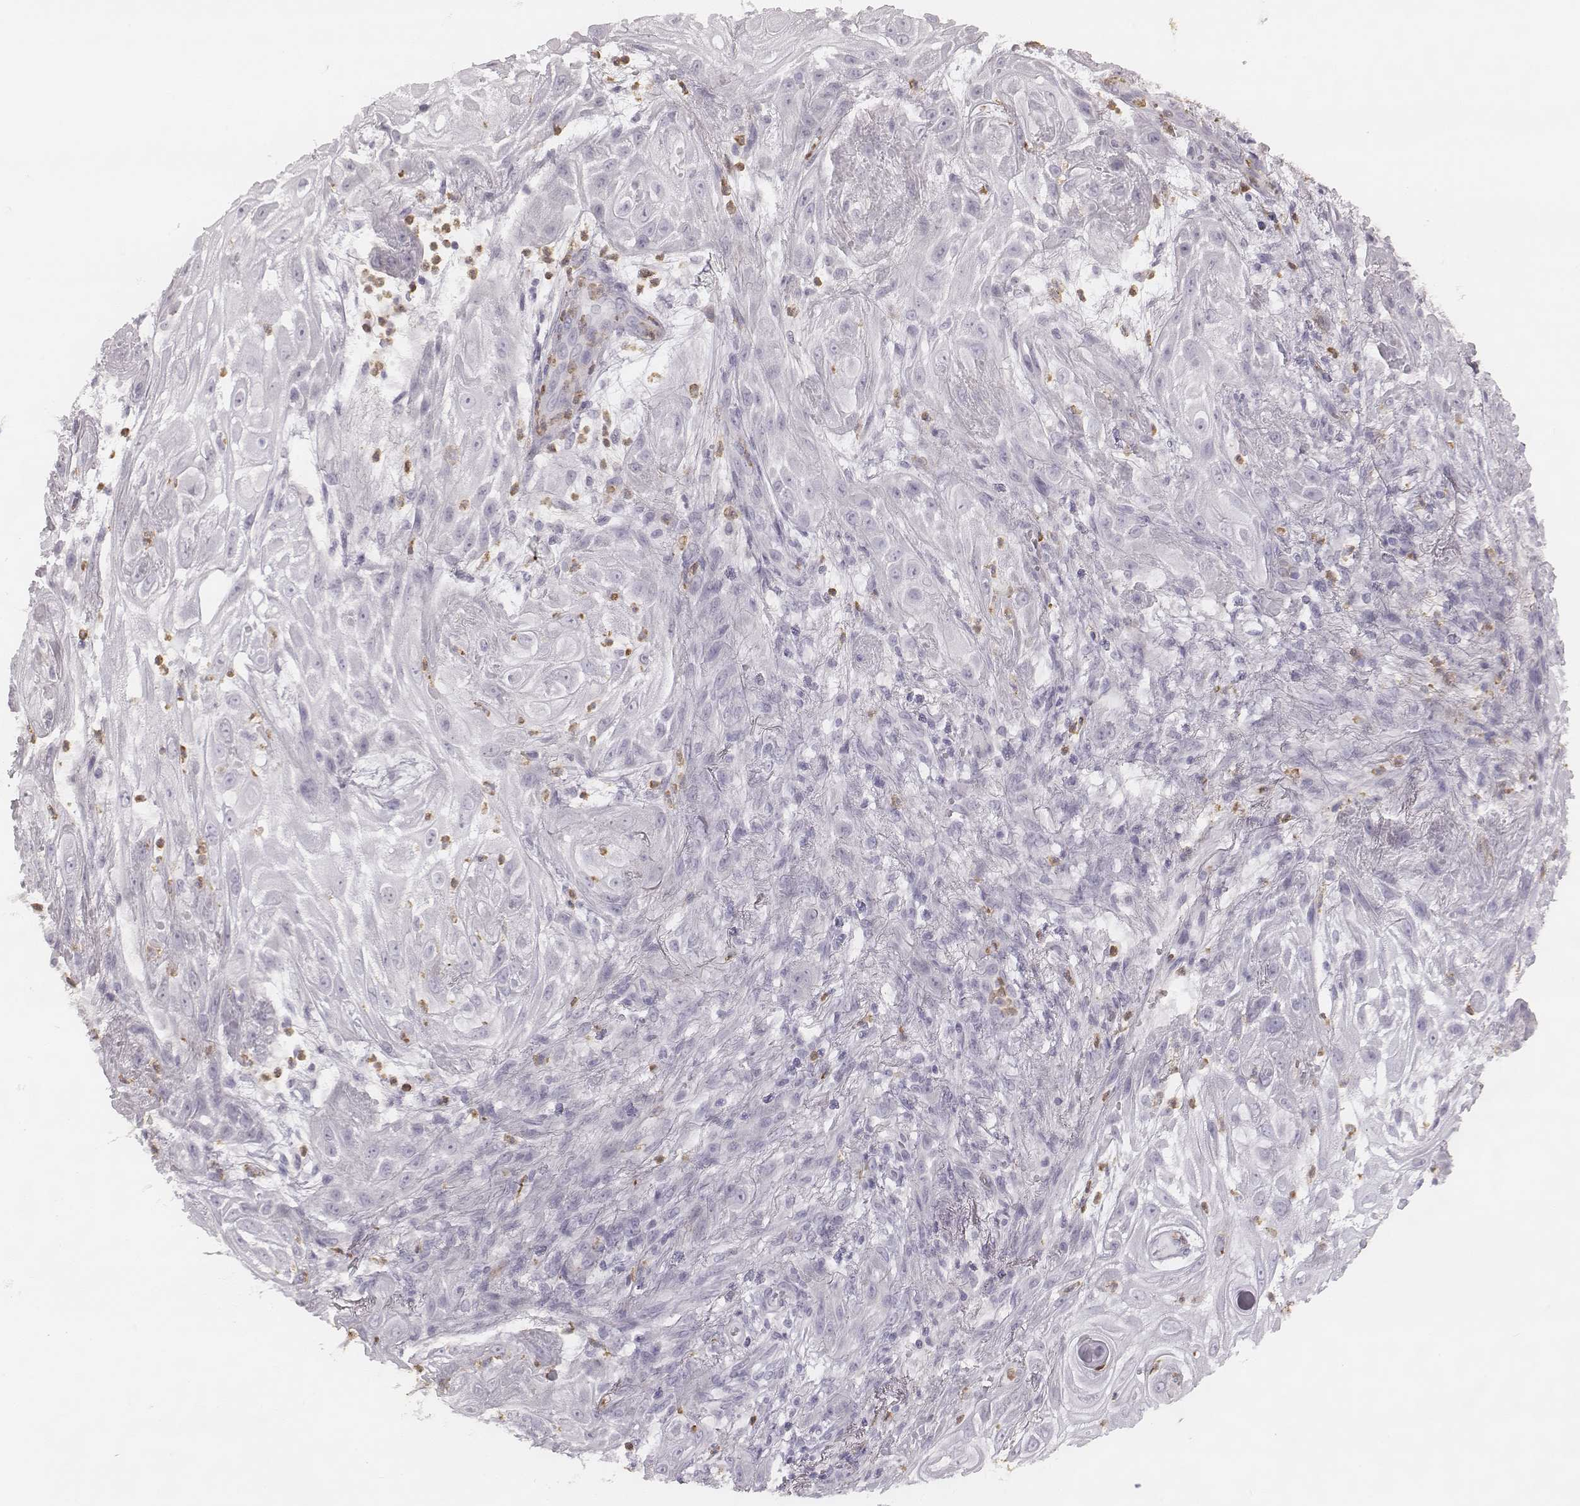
{"staining": {"intensity": "negative", "quantity": "none", "location": "none"}, "tissue": "skin cancer", "cell_type": "Tumor cells", "image_type": "cancer", "snomed": [{"axis": "morphology", "description": "Squamous cell carcinoma, NOS"}, {"axis": "topography", "description": "Skin"}], "caption": "This is an immunohistochemistry (IHC) photomicrograph of human skin squamous cell carcinoma. There is no staining in tumor cells.", "gene": "KCNJ12", "patient": {"sex": "male", "age": 62}}